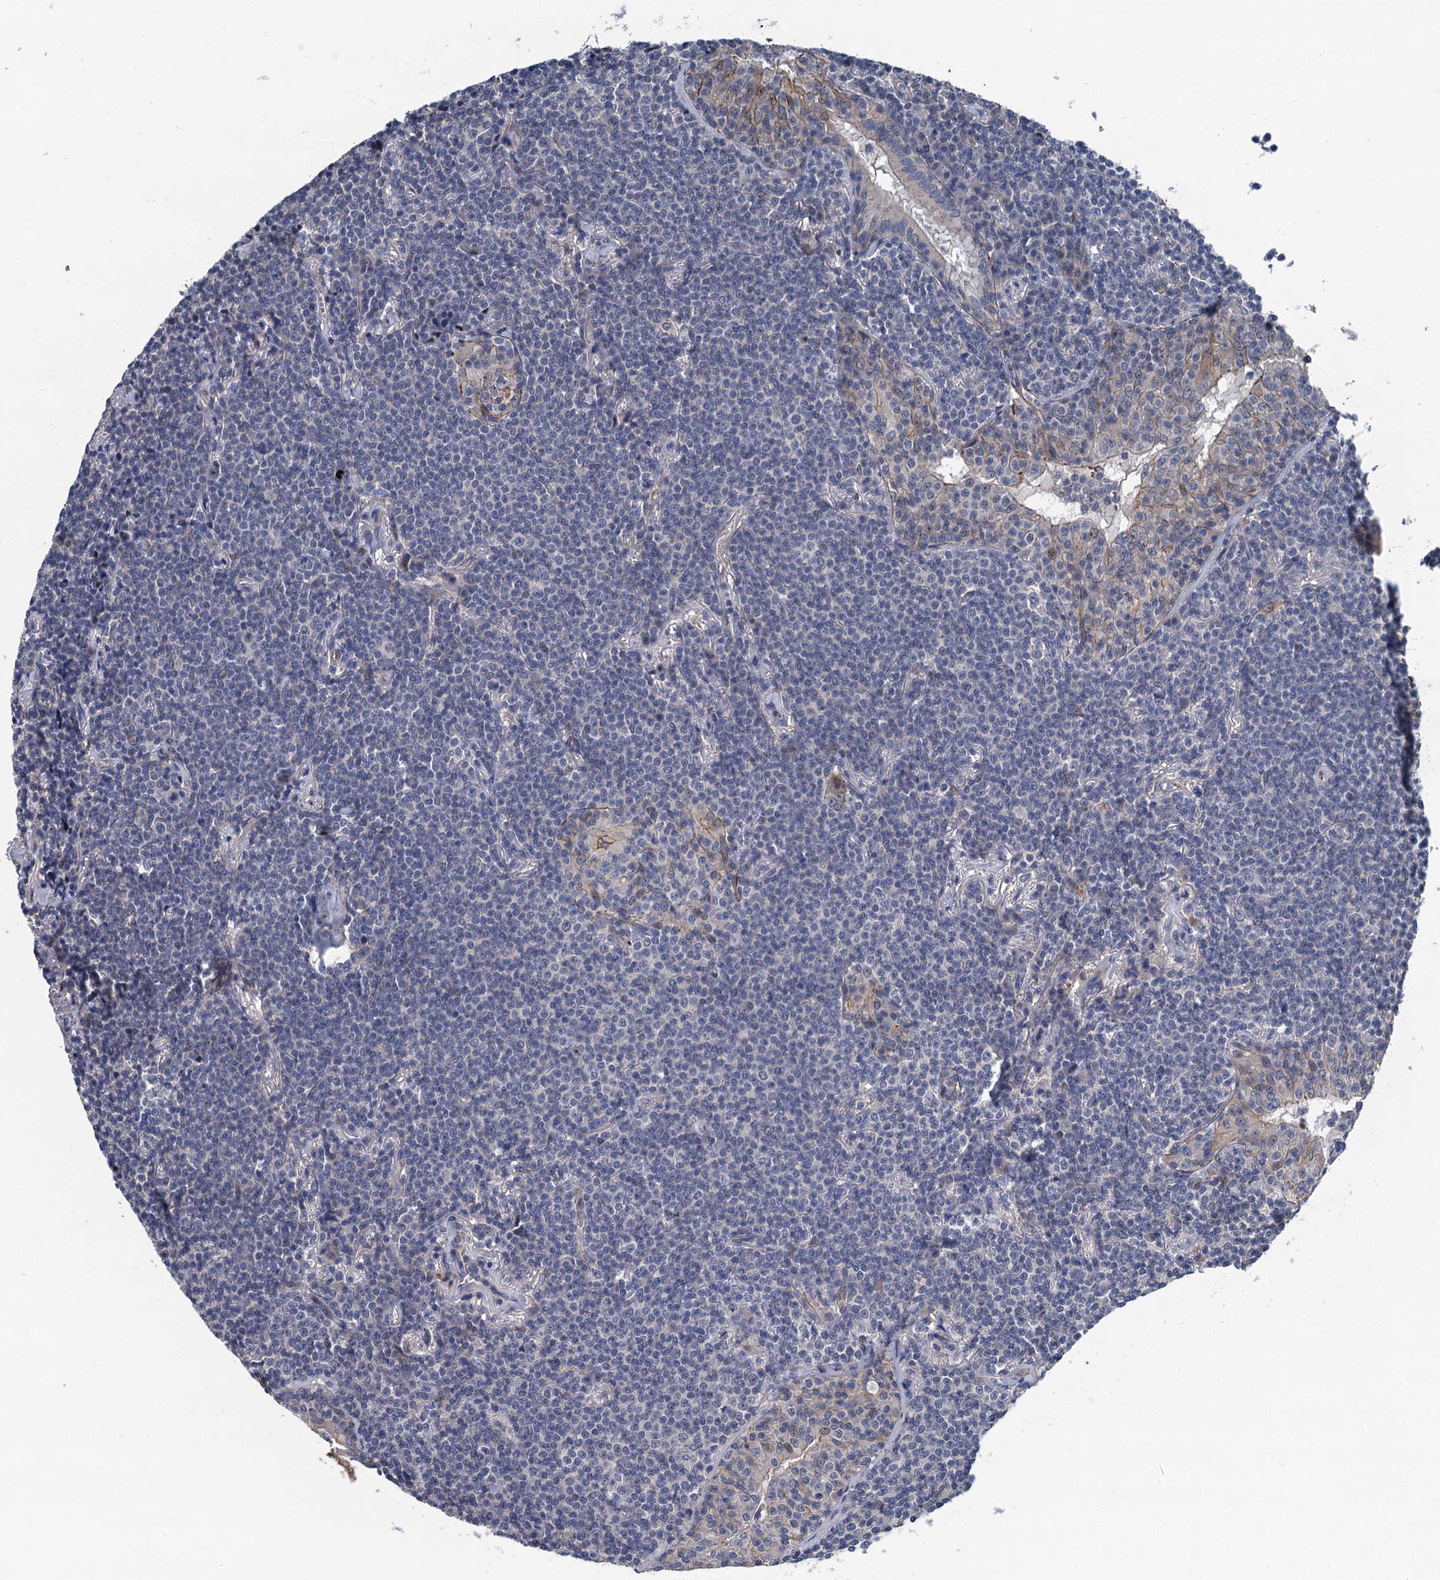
{"staining": {"intensity": "negative", "quantity": "none", "location": "none"}, "tissue": "lymphoma", "cell_type": "Tumor cells", "image_type": "cancer", "snomed": [{"axis": "morphology", "description": "Malignant lymphoma, non-Hodgkin's type, Low grade"}, {"axis": "topography", "description": "Lung"}], "caption": "High magnification brightfield microscopy of lymphoma stained with DAB (brown) and counterstained with hematoxylin (blue): tumor cells show no significant staining.", "gene": "TRAF7", "patient": {"sex": "female", "age": 71}}